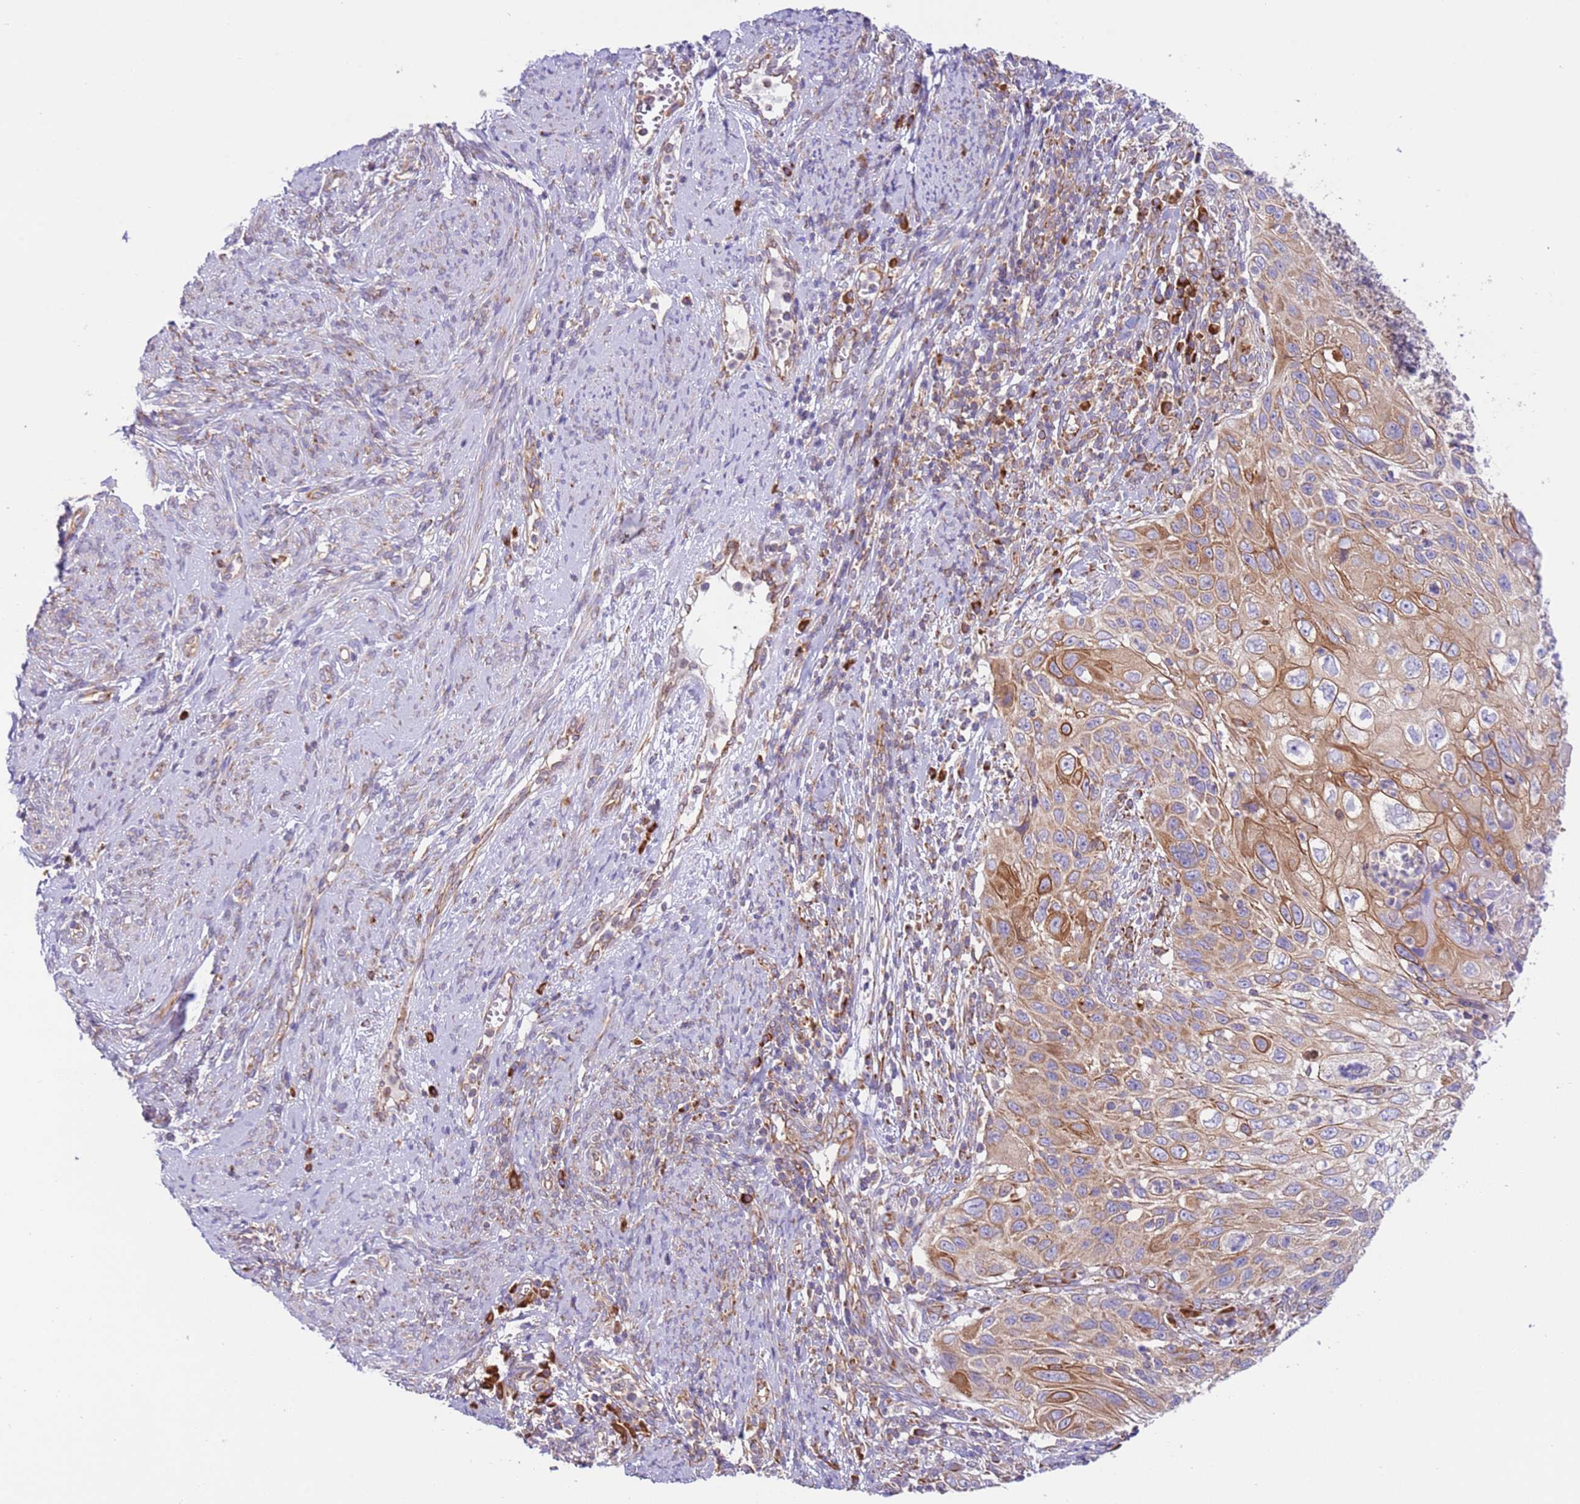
{"staining": {"intensity": "moderate", "quantity": ">75%", "location": "cytoplasmic/membranous"}, "tissue": "cervical cancer", "cell_type": "Tumor cells", "image_type": "cancer", "snomed": [{"axis": "morphology", "description": "Squamous cell carcinoma, NOS"}, {"axis": "topography", "description": "Cervix"}], "caption": "This micrograph exhibits cervical cancer stained with immunohistochemistry (IHC) to label a protein in brown. The cytoplasmic/membranous of tumor cells show moderate positivity for the protein. Nuclei are counter-stained blue.", "gene": "VARS1", "patient": {"sex": "female", "age": 70}}